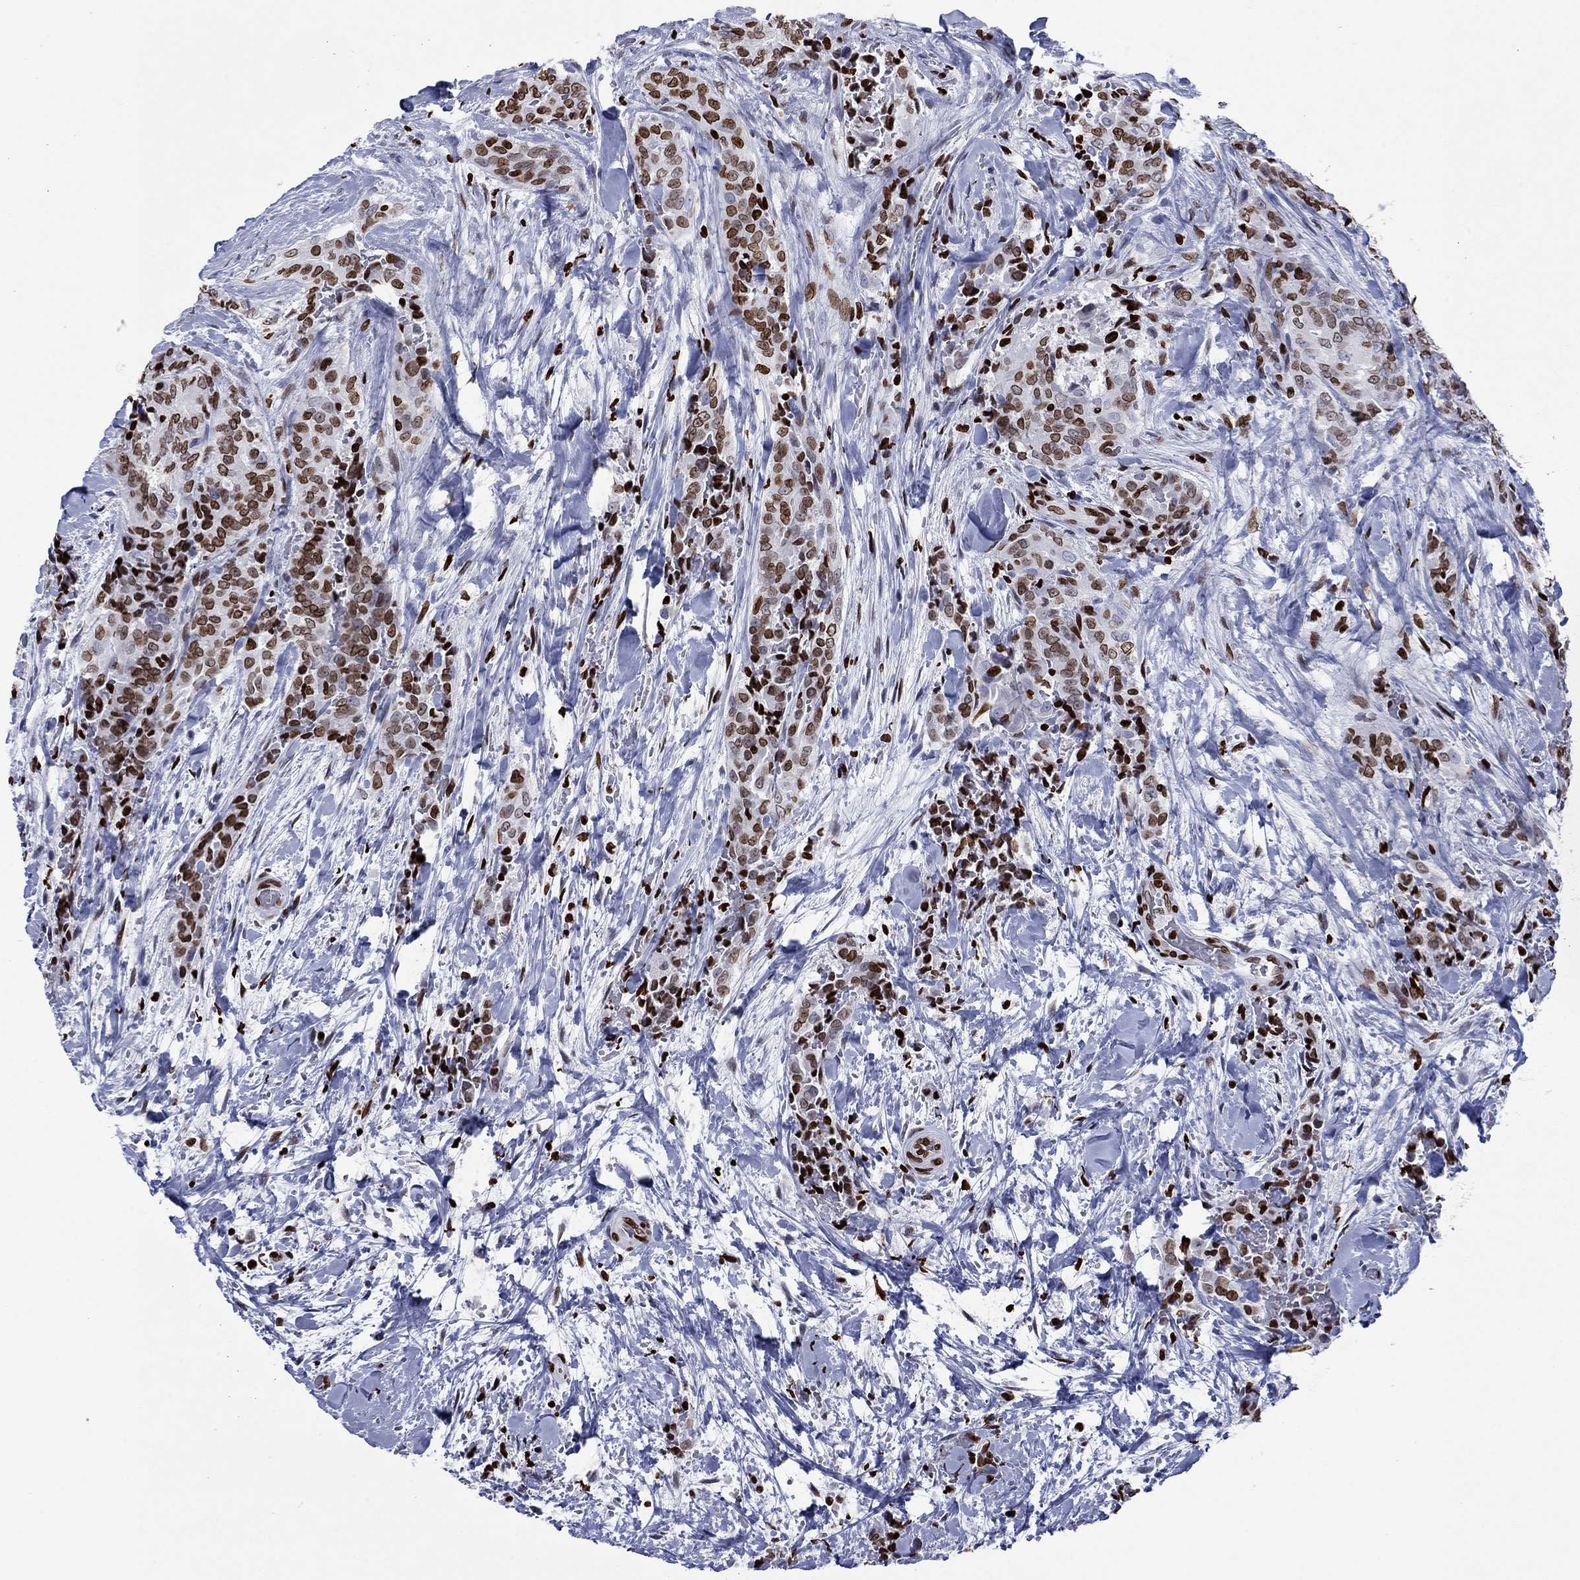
{"staining": {"intensity": "moderate", "quantity": ">75%", "location": "nuclear"}, "tissue": "thyroid cancer", "cell_type": "Tumor cells", "image_type": "cancer", "snomed": [{"axis": "morphology", "description": "Papillary adenocarcinoma, NOS"}, {"axis": "topography", "description": "Thyroid gland"}], "caption": "DAB immunohistochemical staining of thyroid cancer displays moderate nuclear protein positivity in approximately >75% of tumor cells.", "gene": "H1-5", "patient": {"sex": "male", "age": 61}}